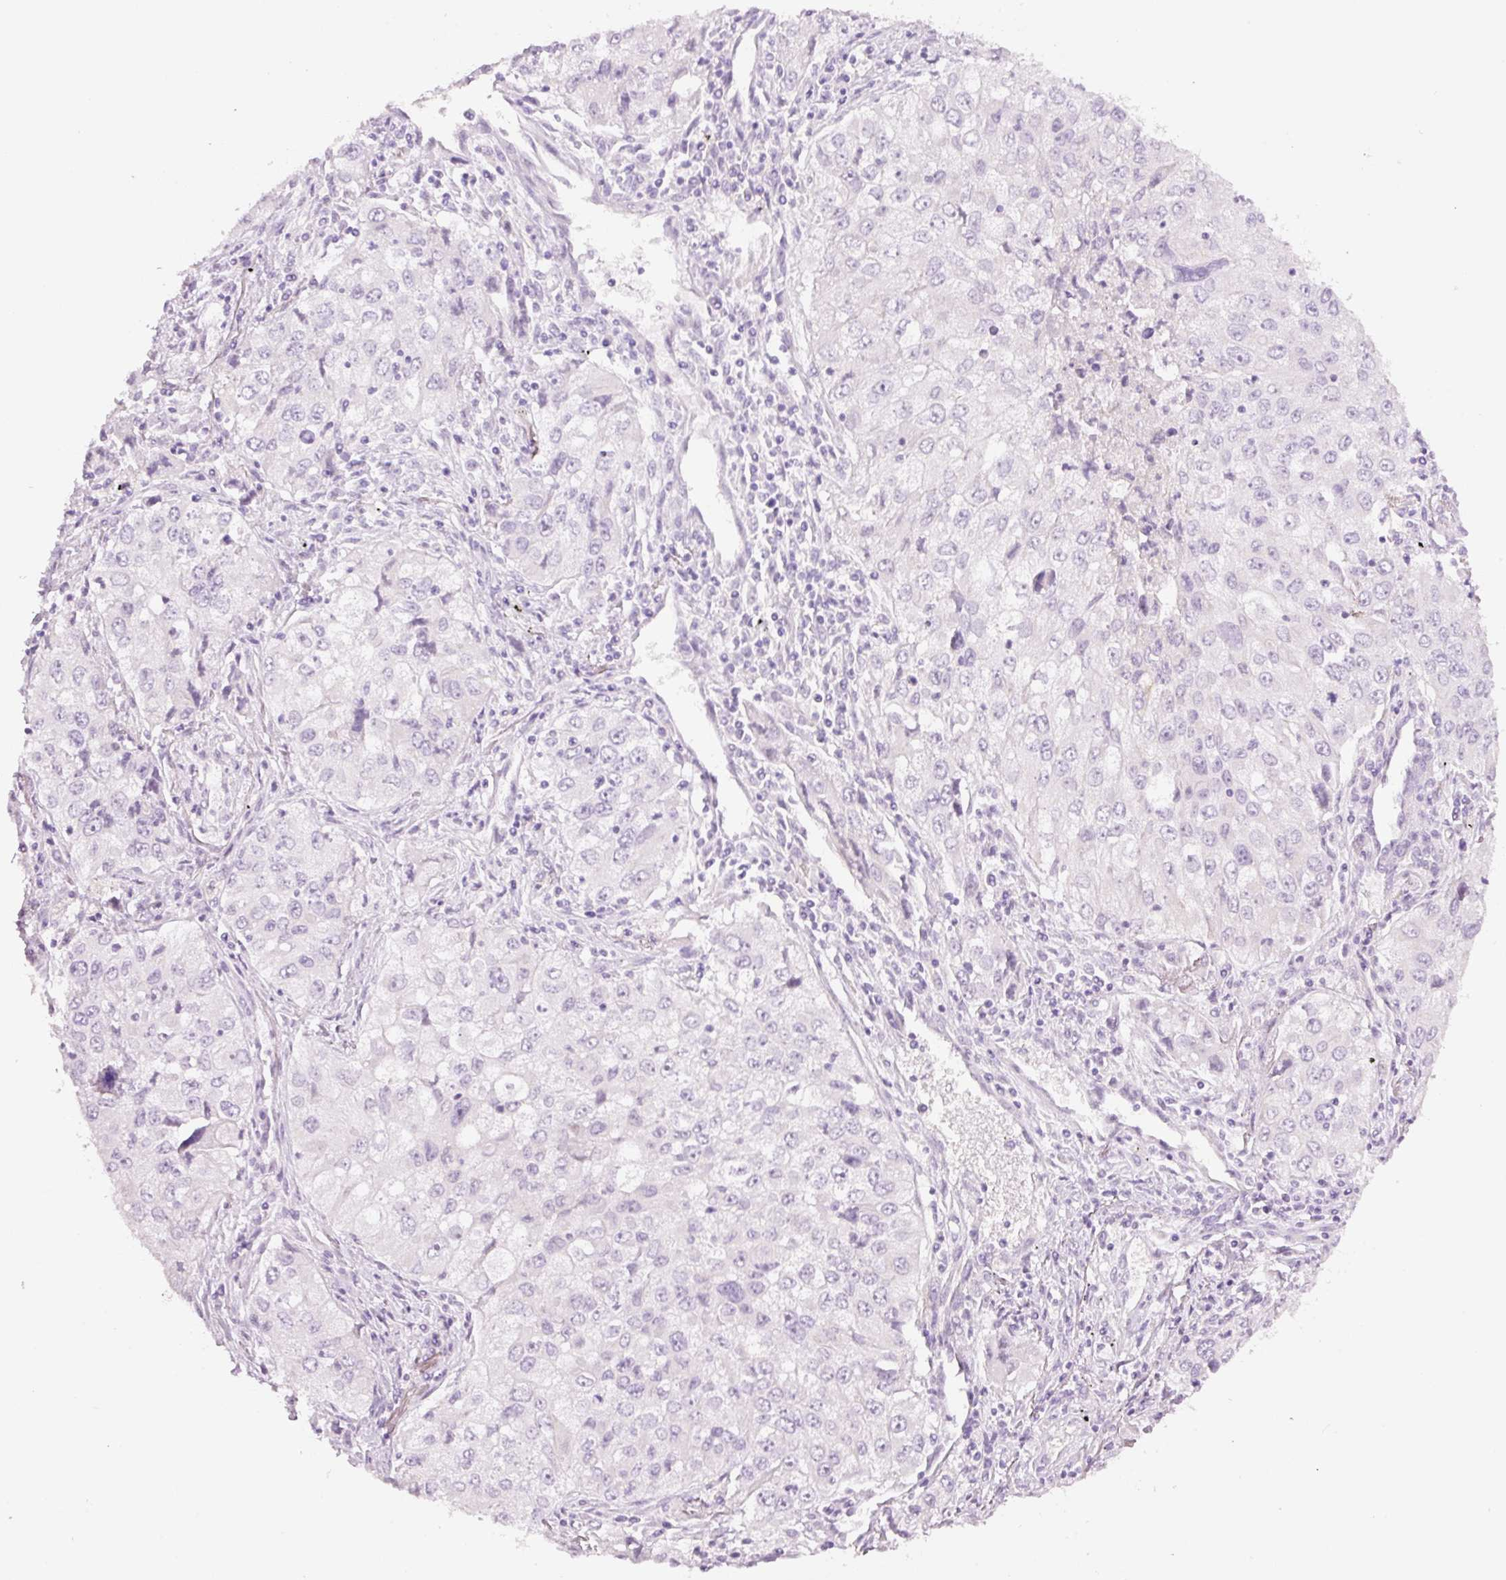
{"staining": {"intensity": "negative", "quantity": "none", "location": "none"}, "tissue": "lung cancer", "cell_type": "Tumor cells", "image_type": "cancer", "snomed": [{"axis": "morphology", "description": "Adenocarcinoma, NOS"}, {"axis": "morphology", "description": "Adenocarcinoma, metastatic, NOS"}, {"axis": "topography", "description": "Lymph node"}, {"axis": "topography", "description": "Lung"}], "caption": "IHC micrograph of lung metastatic adenocarcinoma stained for a protein (brown), which demonstrates no positivity in tumor cells.", "gene": "GCG", "patient": {"sex": "female", "age": 42}}